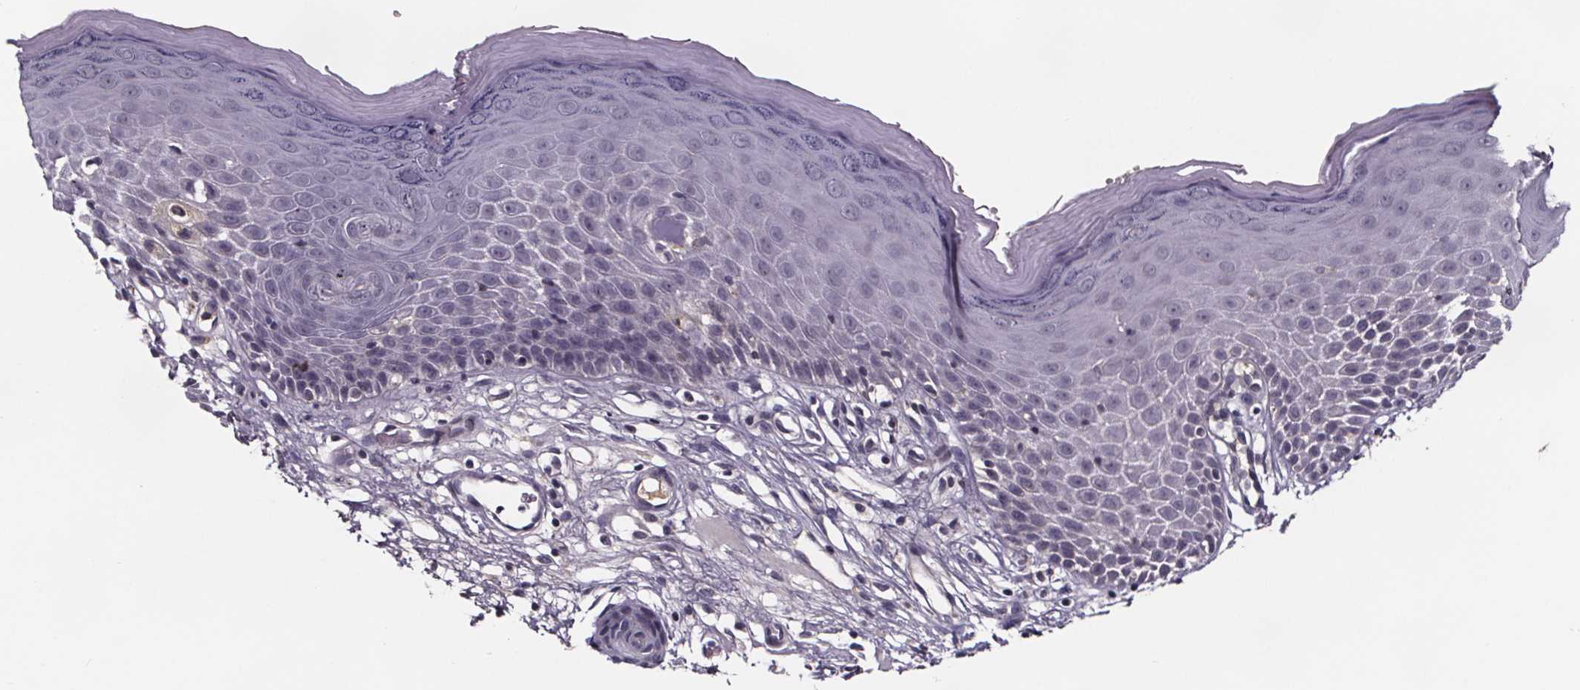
{"staining": {"intensity": "negative", "quantity": "none", "location": "none"}, "tissue": "skin", "cell_type": "Epidermal cells", "image_type": "normal", "snomed": [{"axis": "morphology", "description": "Normal tissue, NOS"}, {"axis": "topography", "description": "Vulva"}], "caption": "This is a image of immunohistochemistry staining of benign skin, which shows no expression in epidermal cells.", "gene": "NPHP4", "patient": {"sex": "female", "age": 68}}